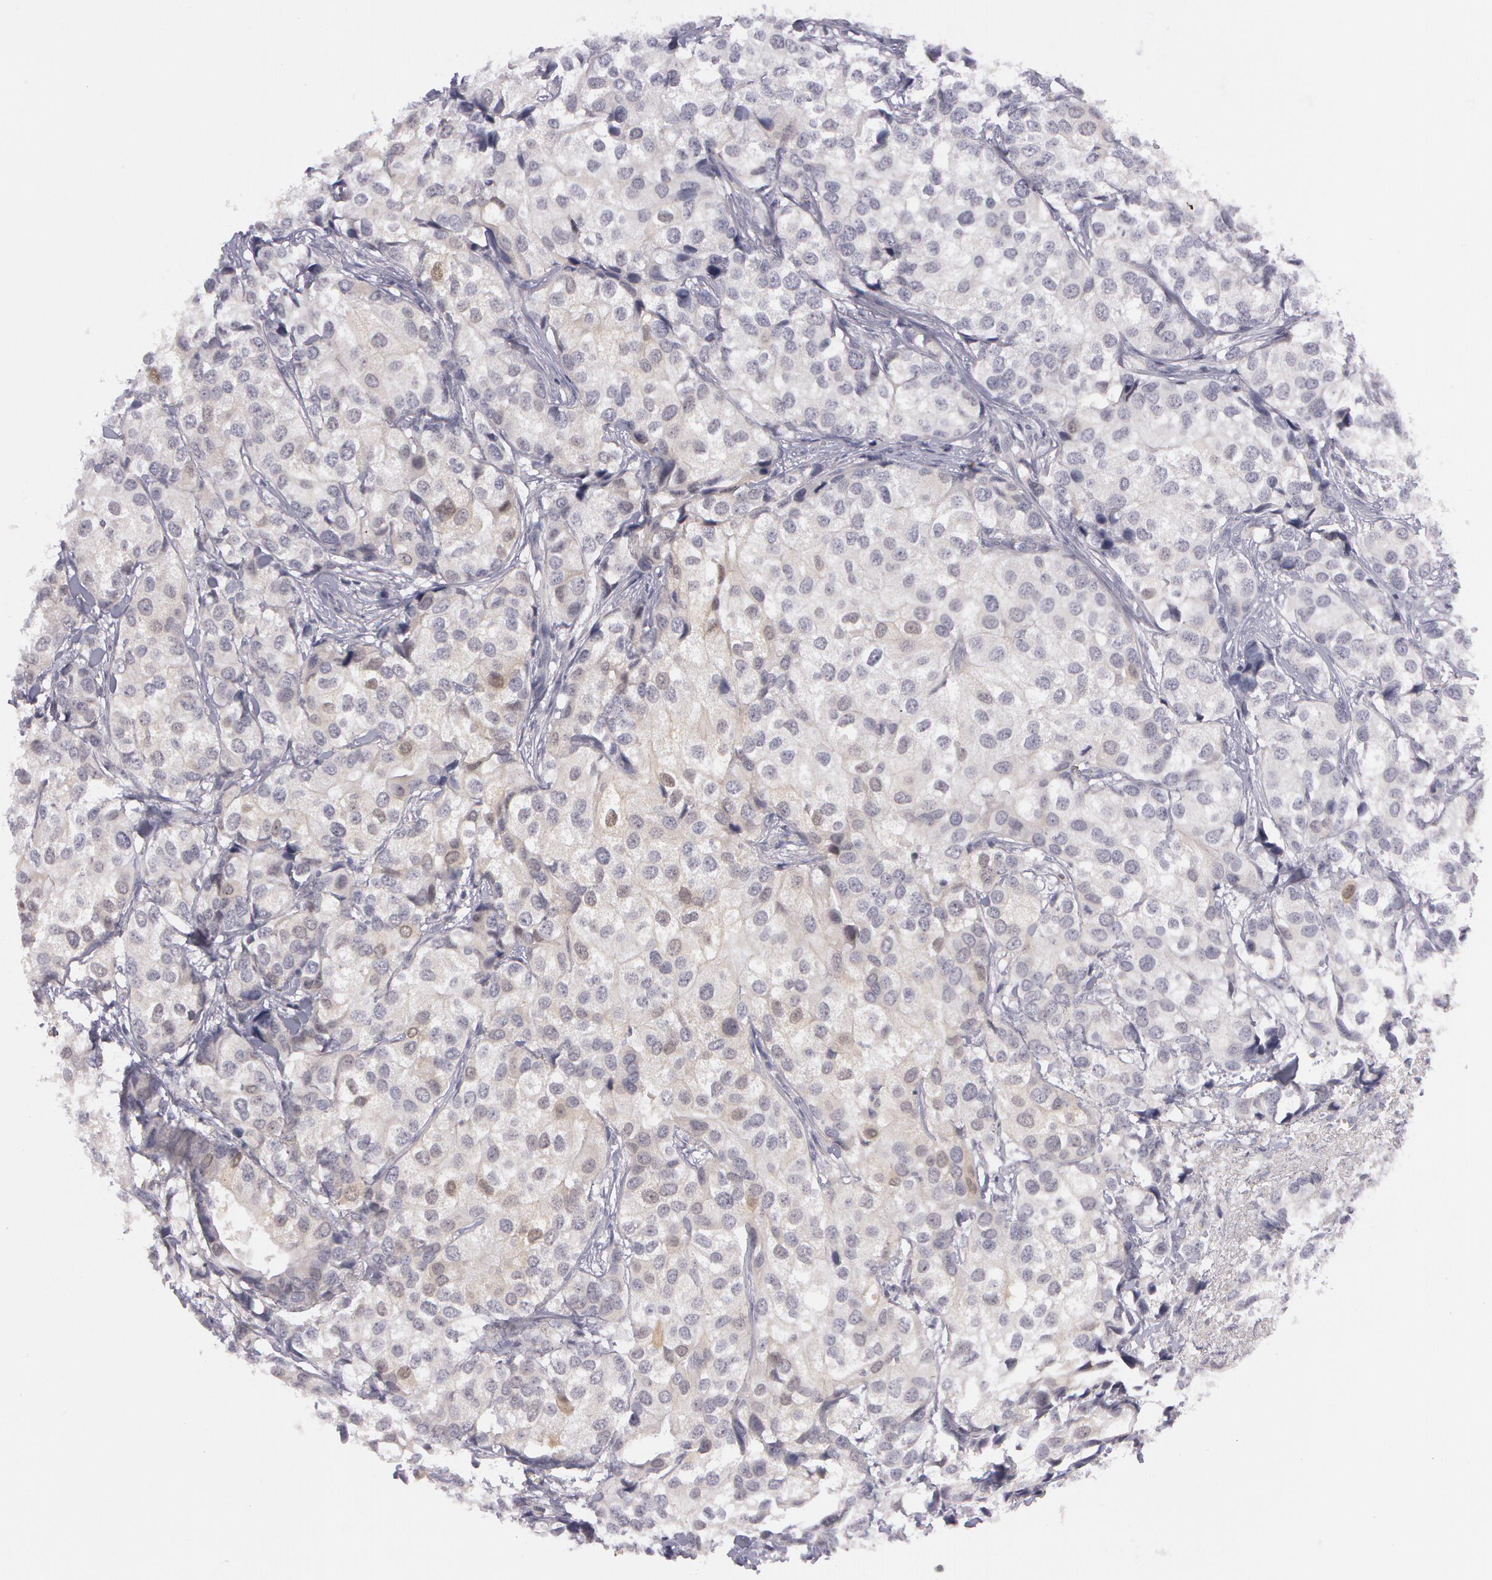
{"staining": {"intensity": "weak", "quantity": "<25%", "location": "nuclear"}, "tissue": "breast cancer", "cell_type": "Tumor cells", "image_type": "cancer", "snomed": [{"axis": "morphology", "description": "Duct carcinoma"}, {"axis": "topography", "description": "Breast"}], "caption": "Tumor cells show no significant protein expression in breast cancer. The staining was performed using DAB (3,3'-diaminobenzidine) to visualize the protein expression in brown, while the nuclei were stained in blue with hematoxylin (Magnification: 20x).", "gene": "IL1RN", "patient": {"sex": "female", "age": 68}}